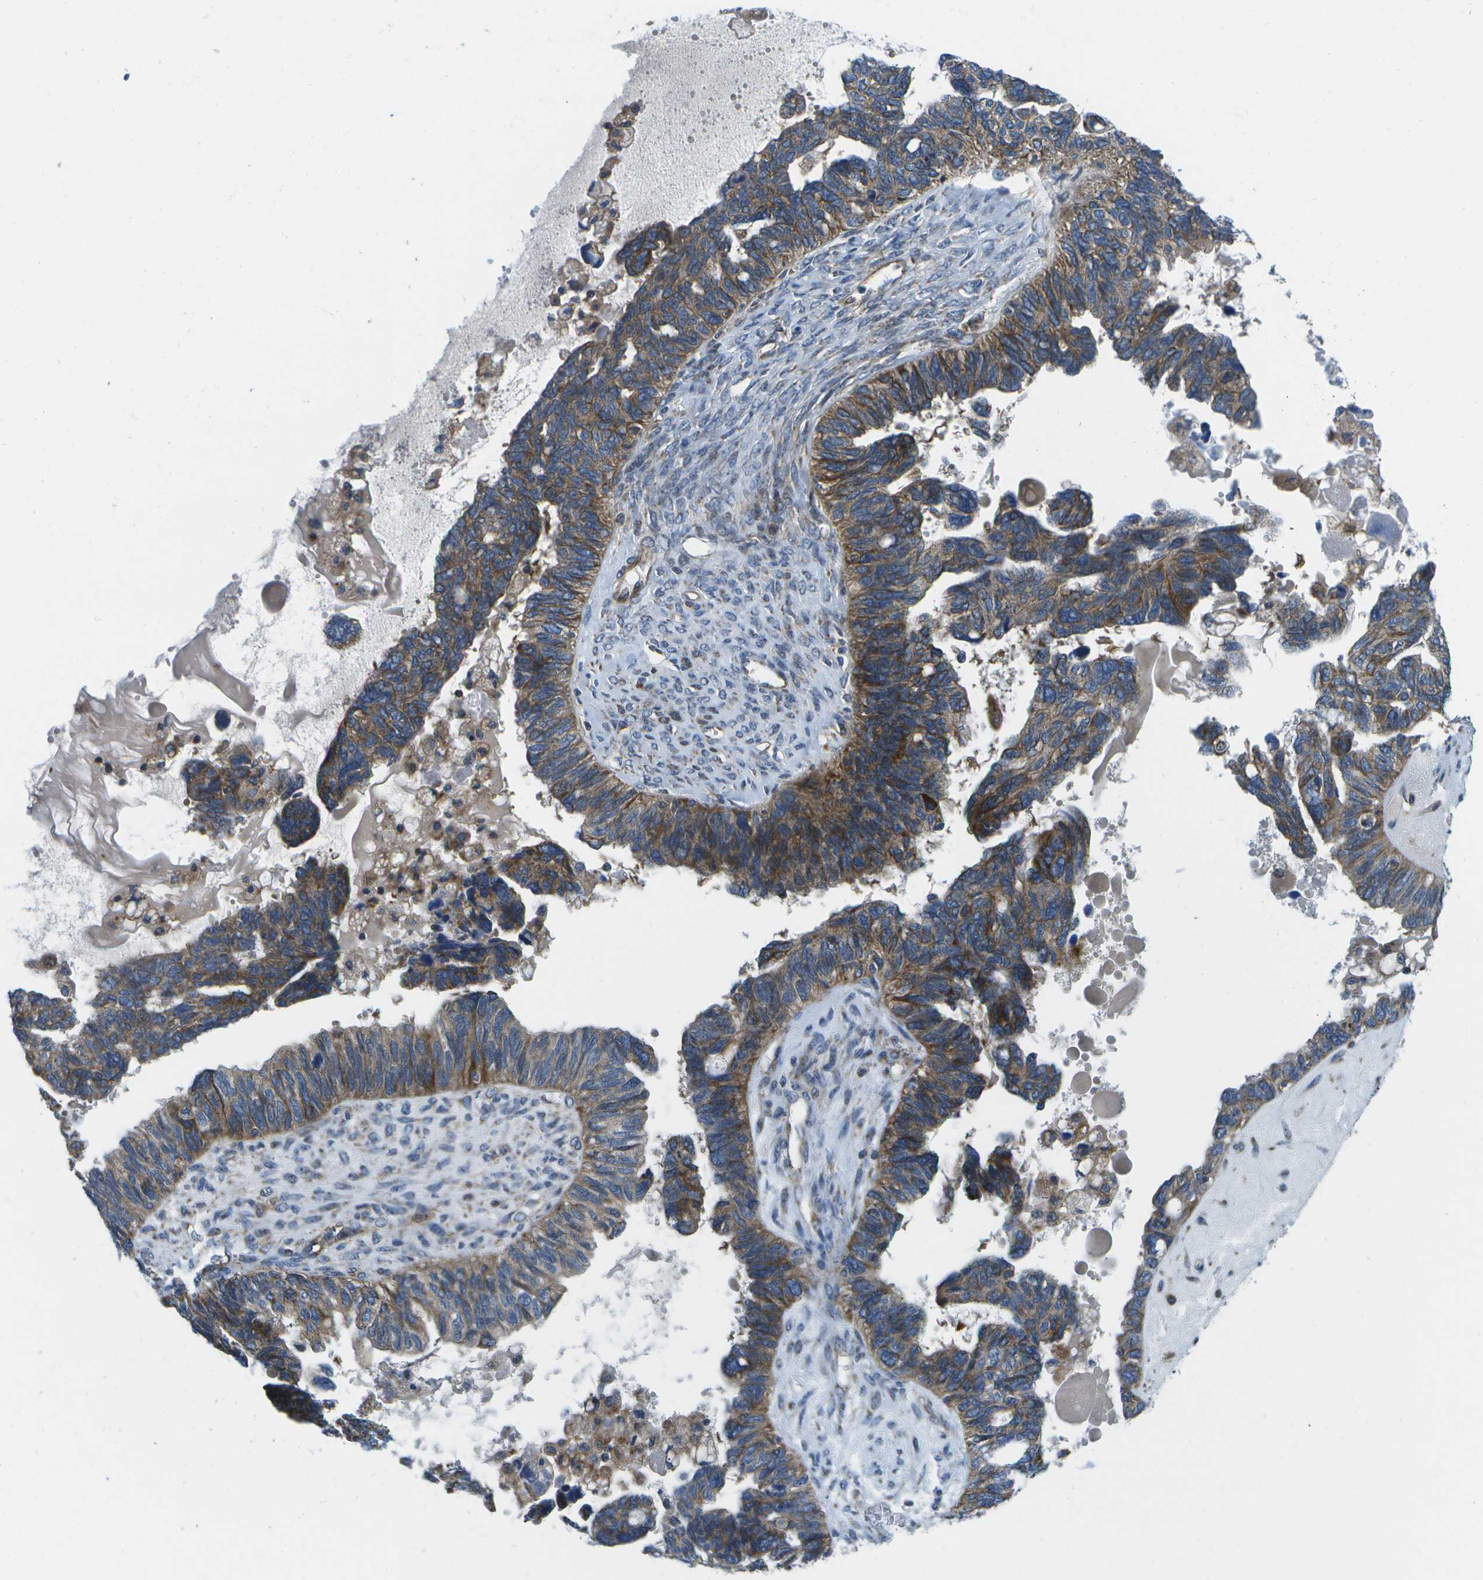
{"staining": {"intensity": "moderate", "quantity": ">75%", "location": "cytoplasmic/membranous"}, "tissue": "ovarian cancer", "cell_type": "Tumor cells", "image_type": "cancer", "snomed": [{"axis": "morphology", "description": "Cystadenocarcinoma, serous, NOS"}, {"axis": "topography", "description": "Ovary"}], "caption": "Approximately >75% of tumor cells in human ovarian cancer (serous cystadenocarcinoma) show moderate cytoplasmic/membranous protein positivity as visualized by brown immunohistochemical staining.", "gene": "MVK", "patient": {"sex": "female", "age": 79}}